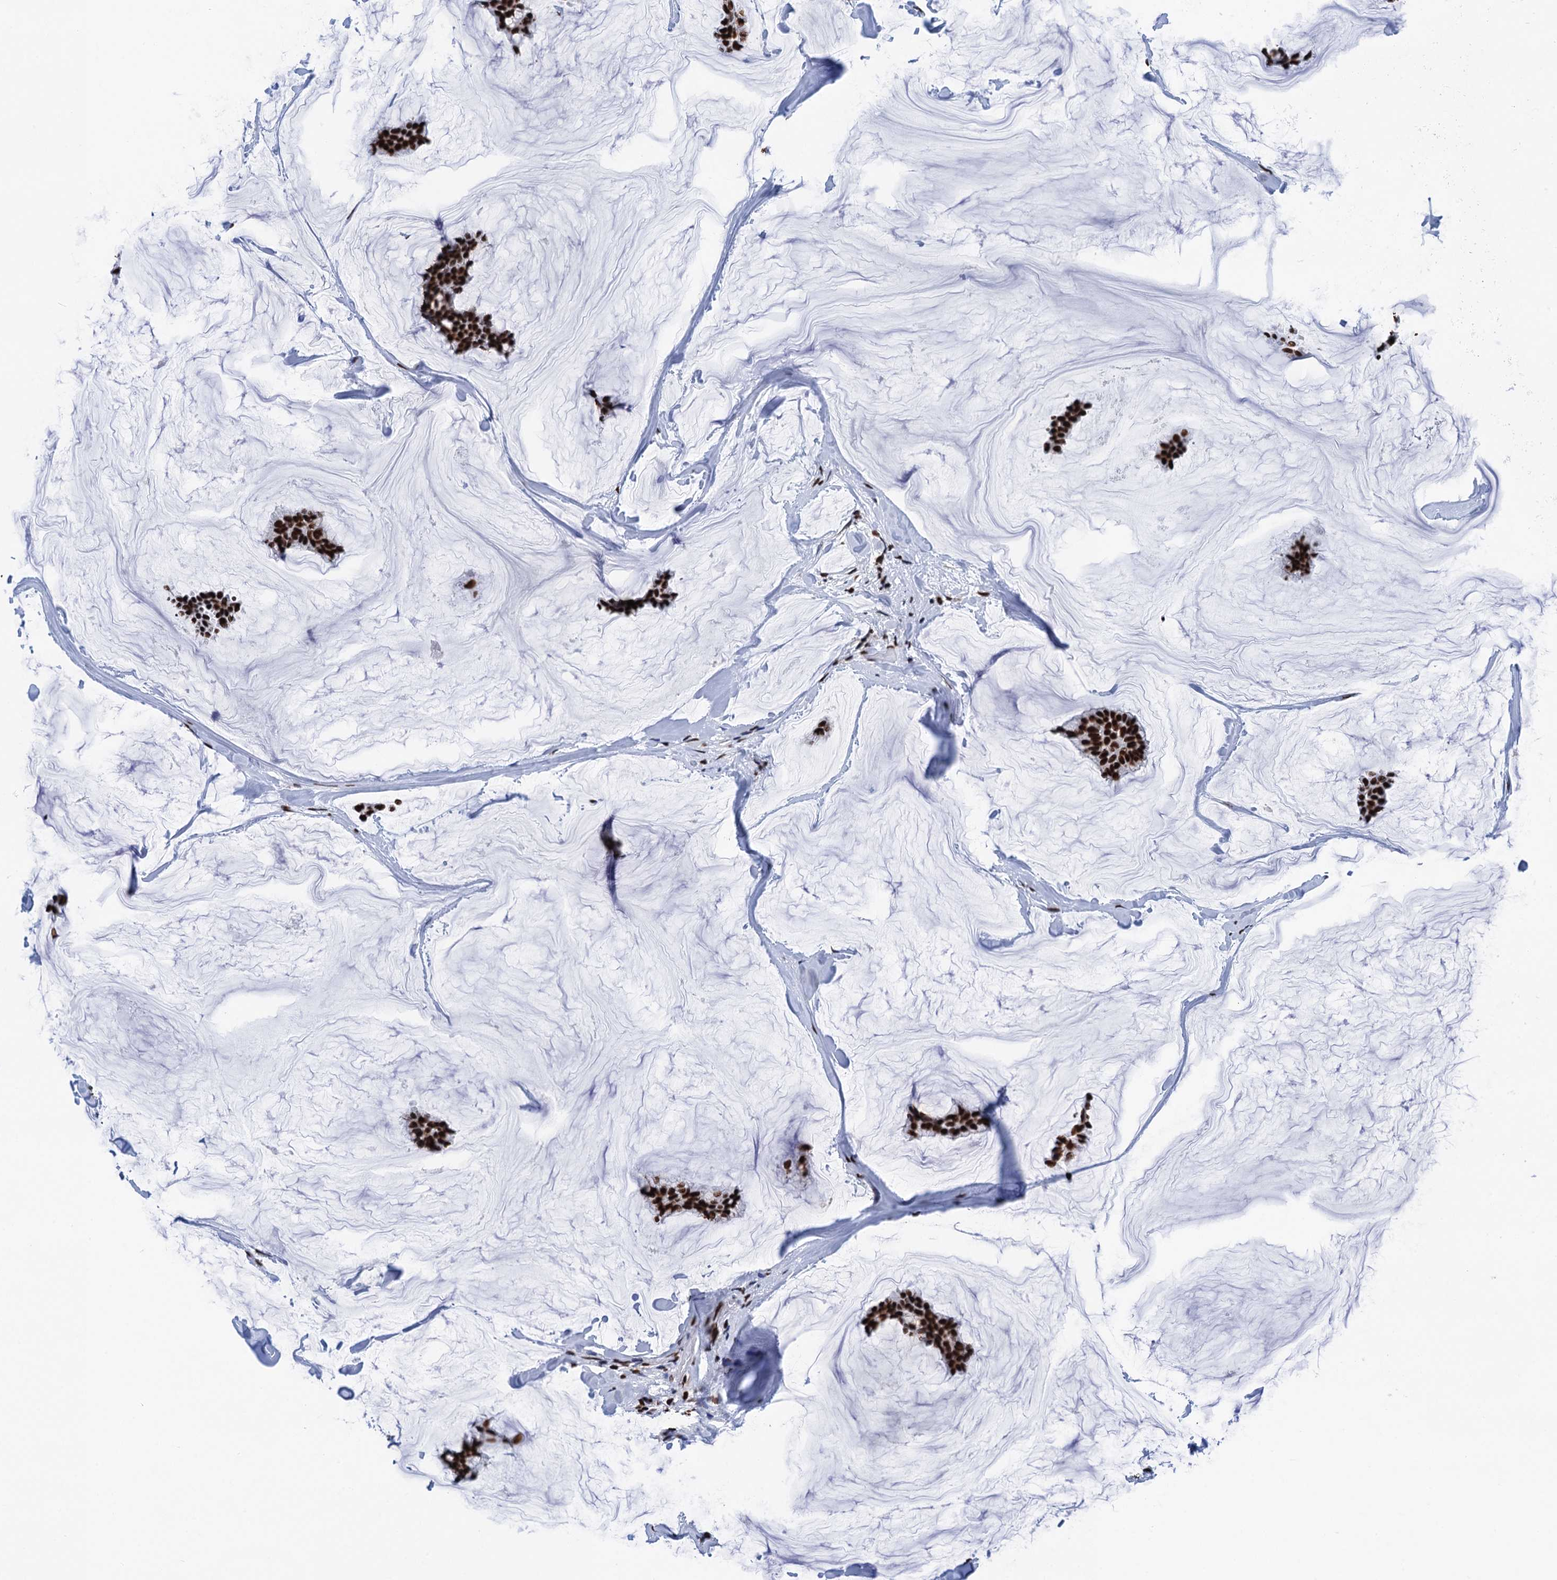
{"staining": {"intensity": "strong", "quantity": ">75%", "location": "nuclear"}, "tissue": "breast cancer", "cell_type": "Tumor cells", "image_type": "cancer", "snomed": [{"axis": "morphology", "description": "Duct carcinoma"}, {"axis": "topography", "description": "Breast"}], "caption": "Immunohistochemical staining of human breast cancer shows high levels of strong nuclear positivity in approximately >75% of tumor cells.", "gene": "UBA2", "patient": {"sex": "female", "age": 93}}